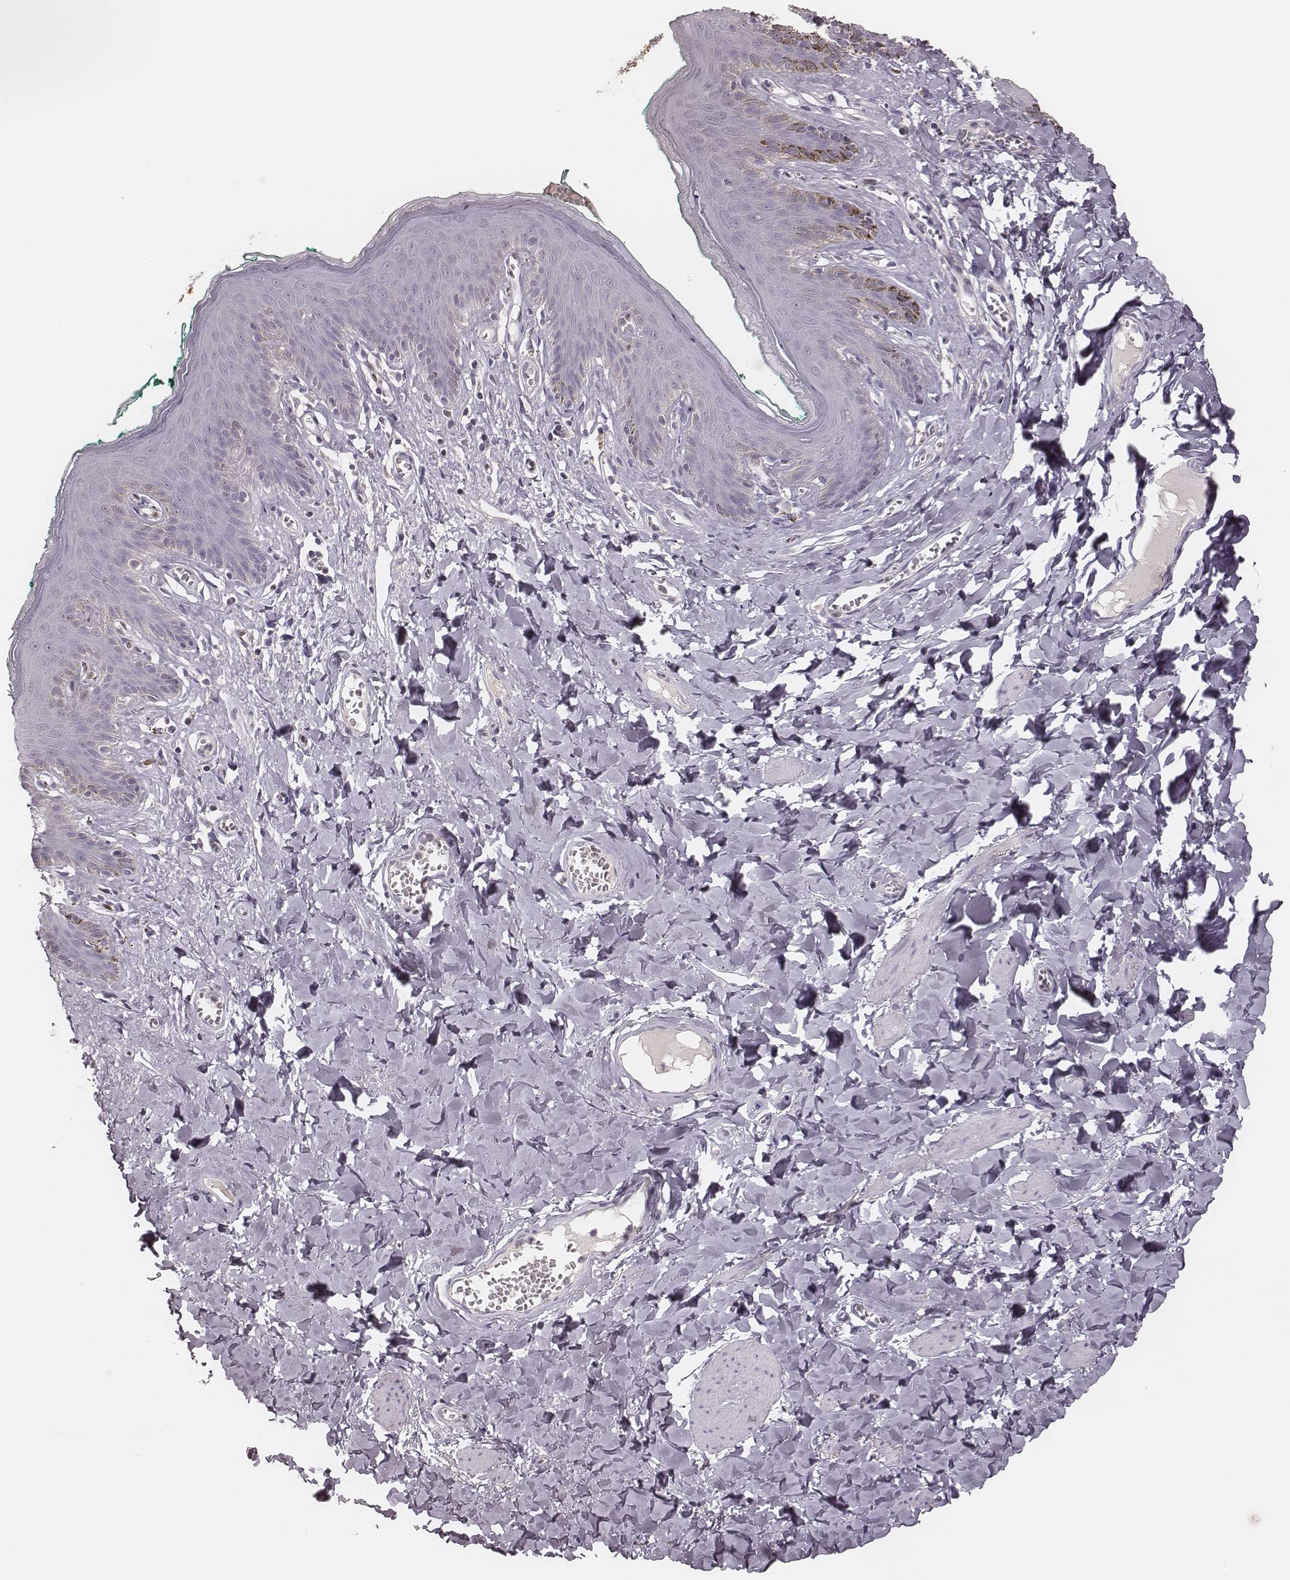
{"staining": {"intensity": "negative", "quantity": "none", "location": "none"}, "tissue": "skin", "cell_type": "Epidermal cells", "image_type": "normal", "snomed": [{"axis": "morphology", "description": "Normal tissue, NOS"}, {"axis": "topography", "description": "Vulva"}, {"axis": "topography", "description": "Peripheral nerve tissue"}], "caption": "IHC micrograph of benign skin stained for a protein (brown), which demonstrates no positivity in epidermal cells.", "gene": "MSX1", "patient": {"sex": "female", "age": 66}}